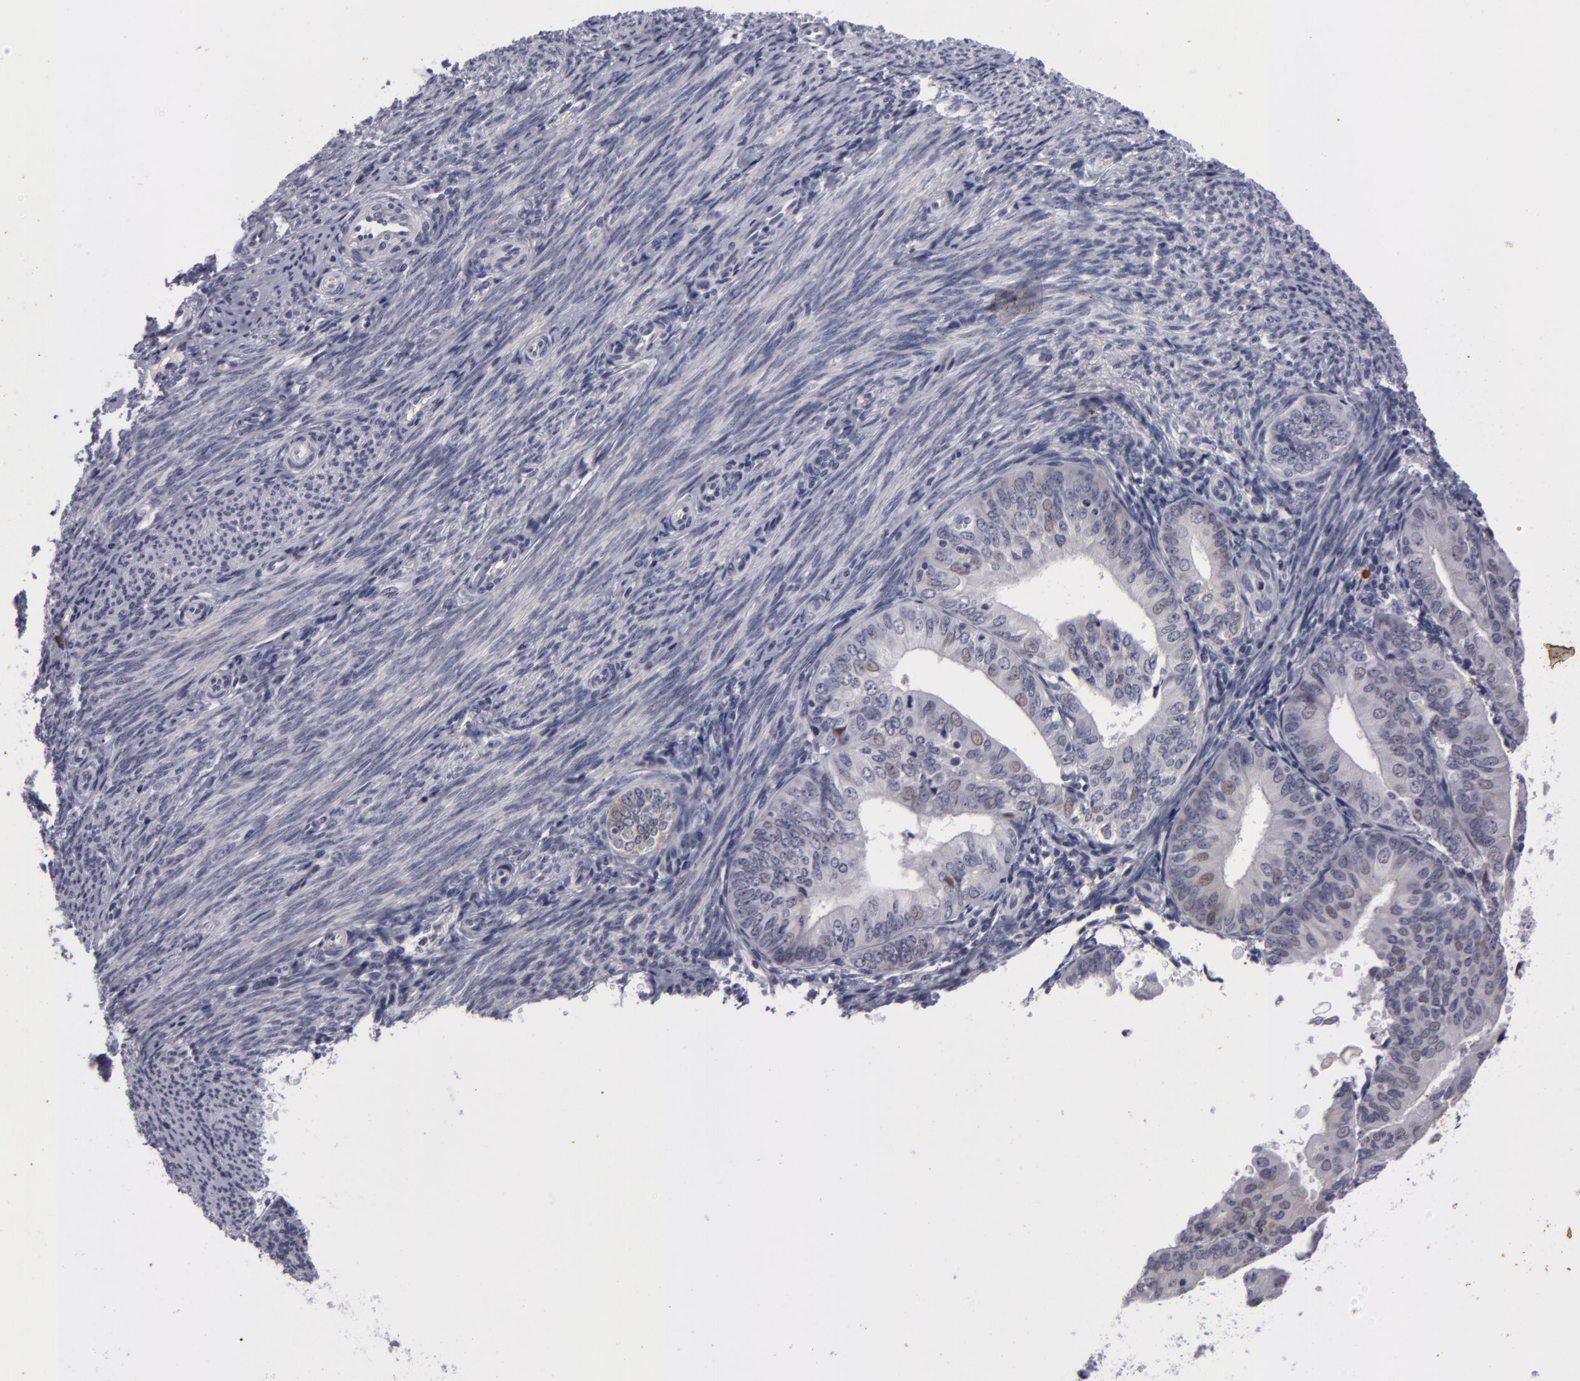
{"staining": {"intensity": "weak", "quantity": "25%-75%", "location": "cytoplasmic/membranous,nuclear"}, "tissue": "endometrial cancer", "cell_type": "Tumor cells", "image_type": "cancer", "snomed": [{"axis": "morphology", "description": "Adenocarcinoma, NOS"}, {"axis": "topography", "description": "Endometrium"}], "caption": "Human endometrial cancer (adenocarcinoma) stained for a protein (brown) demonstrates weak cytoplasmic/membranous and nuclear positive expression in approximately 25%-75% of tumor cells.", "gene": "NLGN4X", "patient": {"sex": "female", "age": 79}}